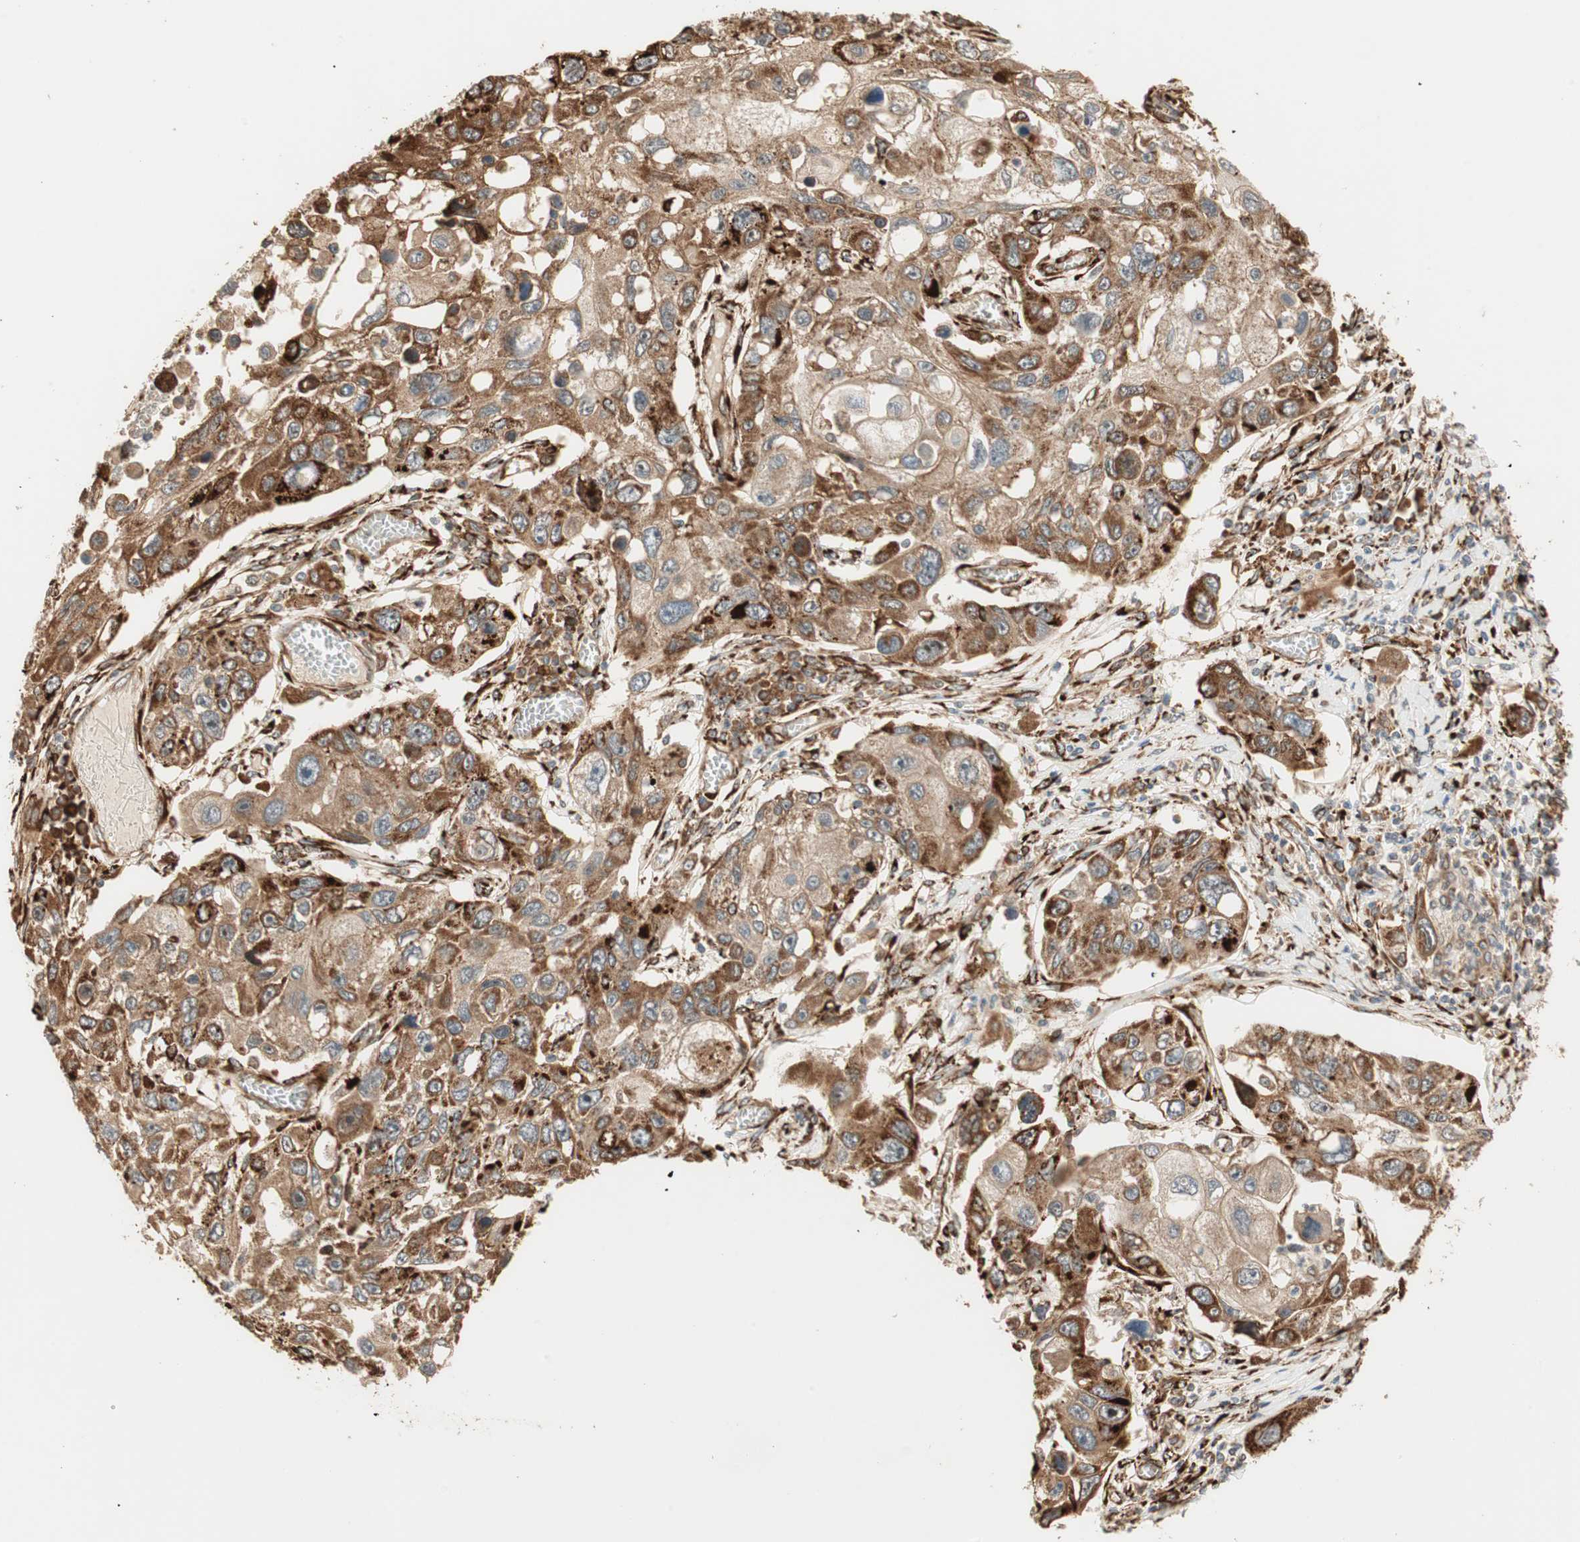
{"staining": {"intensity": "strong", "quantity": ">75%", "location": "cytoplasmic/membranous"}, "tissue": "lung cancer", "cell_type": "Tumor cells", "image_type": "cancer", "snomed": [{"axis": "morphology", "description": "Squamous cell carcinoma, NOS"}, {"axis": "topography", "description": "Lung"}], "caption": "Brown immunohistochemical staining in squamous cell carcinoma (lung) reveals strong cytoplasmic/membranous positivity in about >75% of tumor cells.", "gene": "P4HA1", "patient": {"sex": "male", "age": 71}}